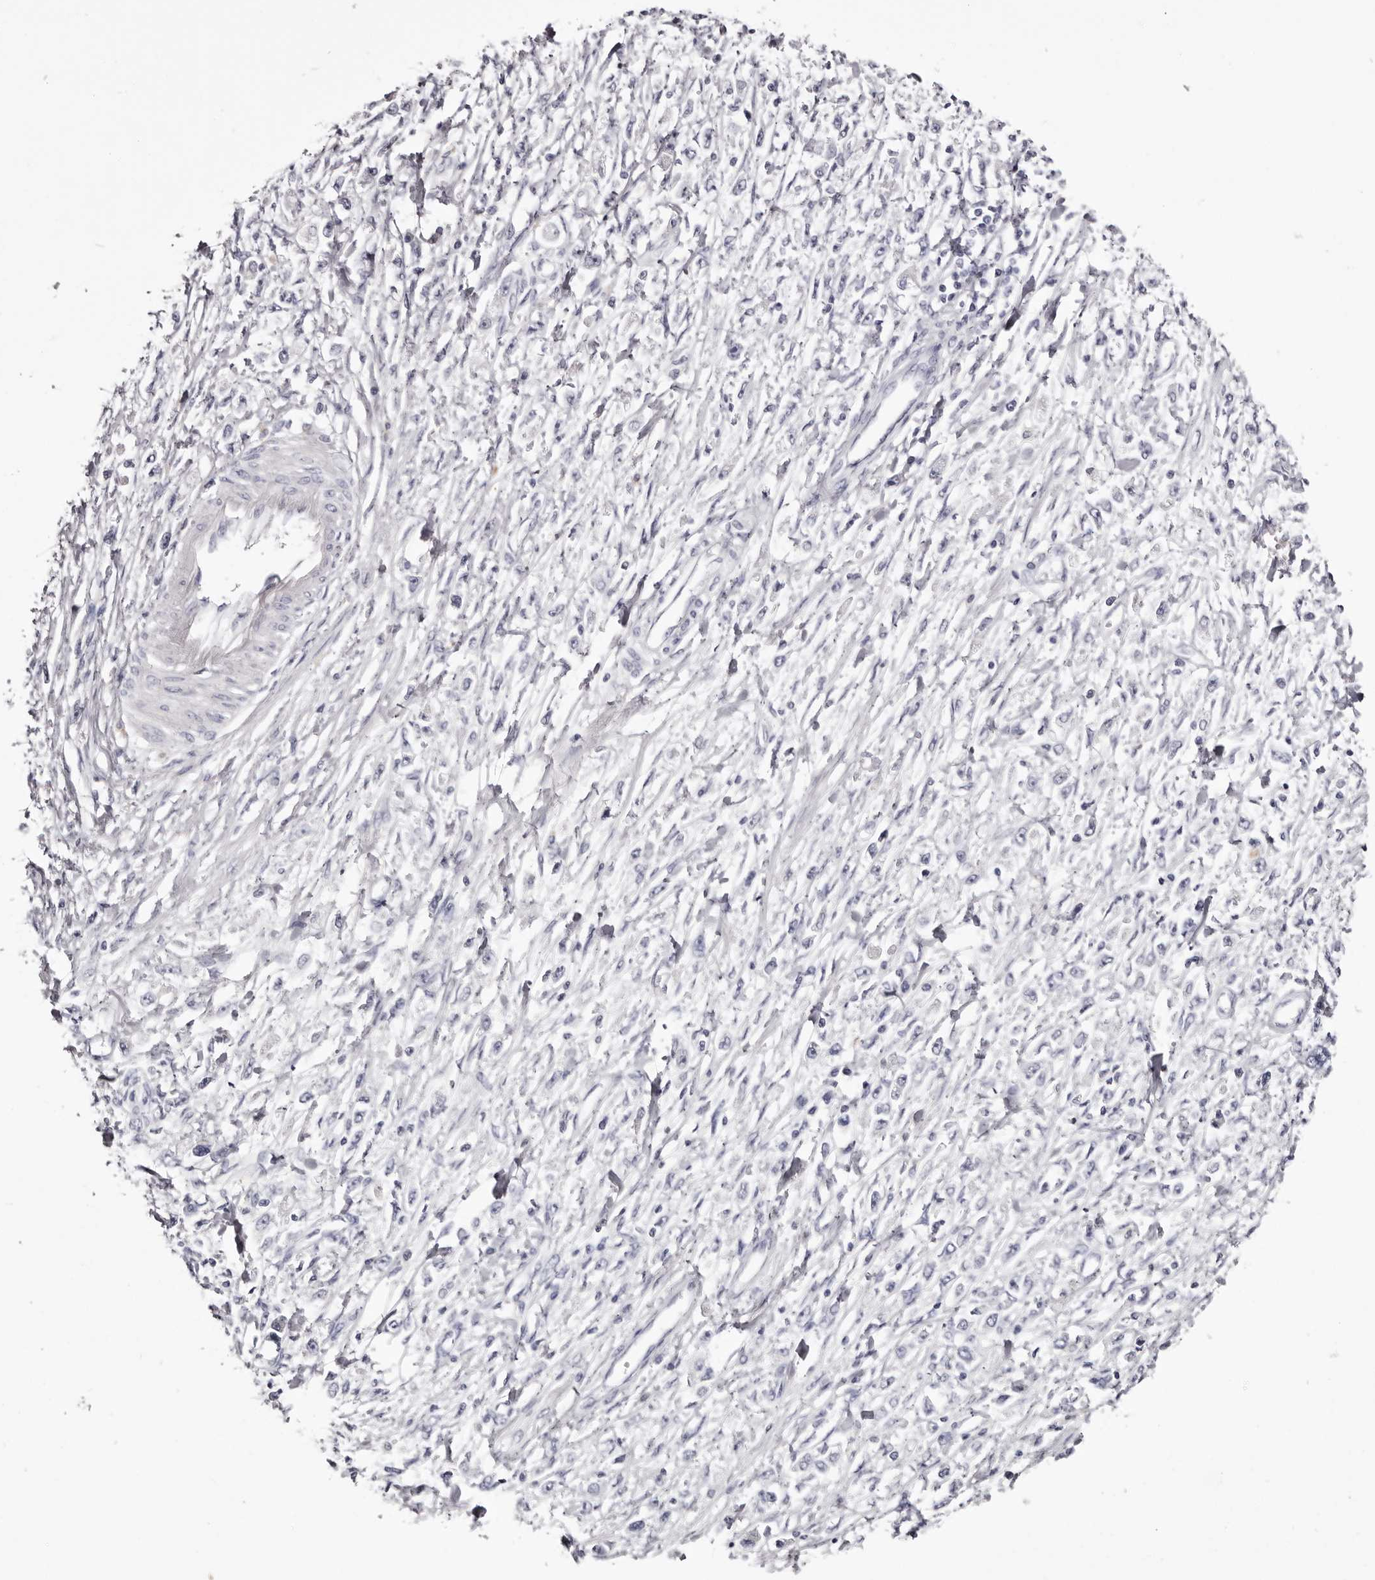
{"staining": {"intensity": "negative", "quantity": "none", "location": "none"}, "tissue": "stomach cancer", "cell_type": "Tumor cells", "image_type": "cancer", "snomed": [{"axis": "morphology", "description": "Adenocarcinoma, NOS"}, {"axis": "topography", "description": "Stomach"}], "caption": "Micrograph shows no significant protein staining in tumor cells of adenocarcinoma (stomach).", "gene": "CA6", "patient": {"sex": "female", "age": 59}}